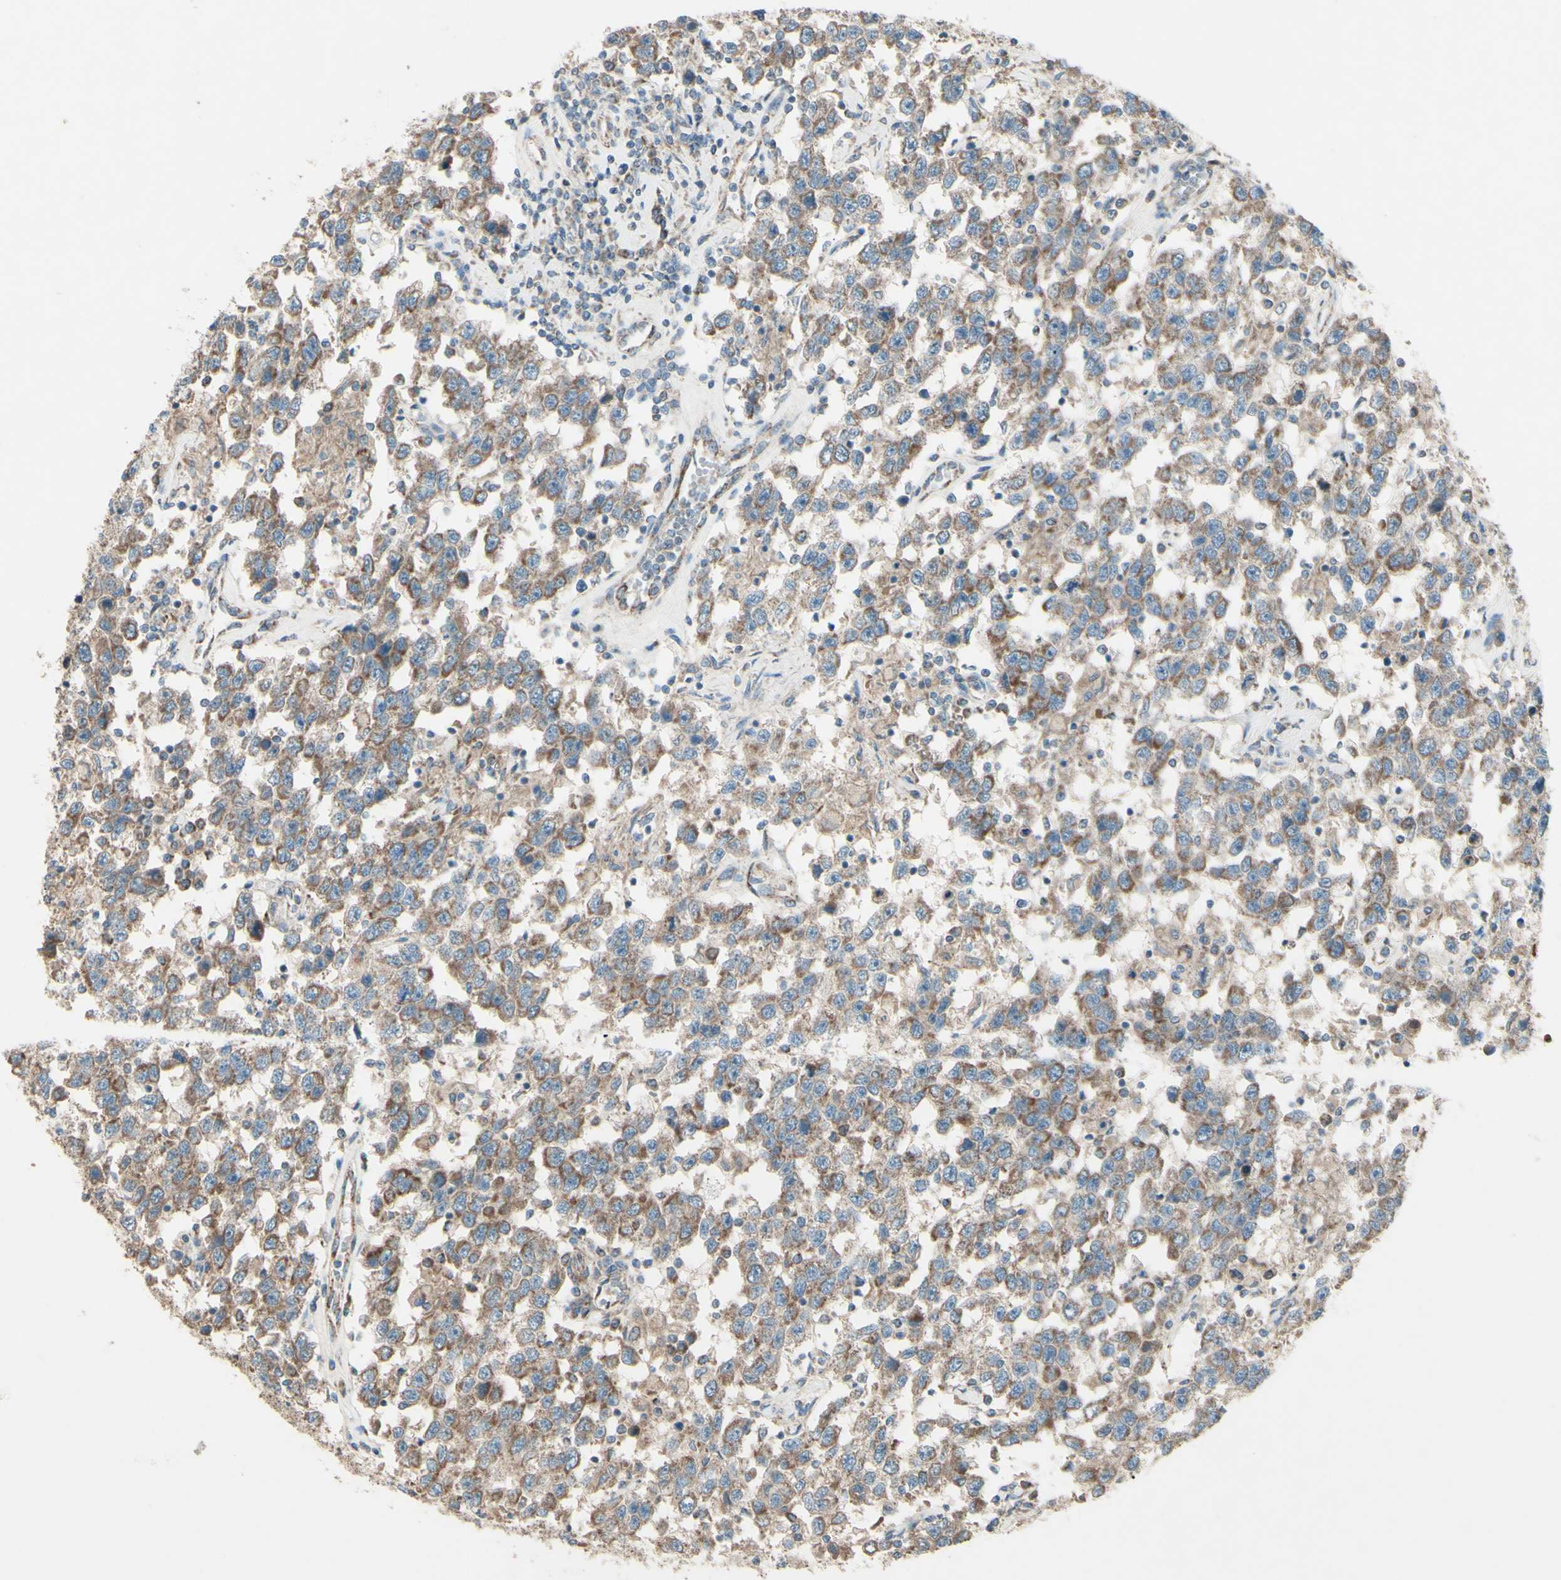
{"staining": {"intensity": "moderate", "quantity": ">75%", "location": "cytoplasmic/membranous"}, "tissue": "testis cancer", "cell_type": "Tumor cells", "image_type": "cancer", "snomed": [{"axis": "morphology", "description": "Seminoma, NOS"}, {"axis": "topography", "description": "Testis"}], "caption": "Immunohistochemical staining of testis cancer displays moderate cytoplasmic/membranous protein positivity in about >75% of tumor cells. The staining was performed using DAB (3,3'-diaminobenzidine), with brown indicating positive protein expression. Nuclei are stained blue with hematoxylin.", "gene": "RHOT1", "patient": {"sex": "male", "age": 41}}